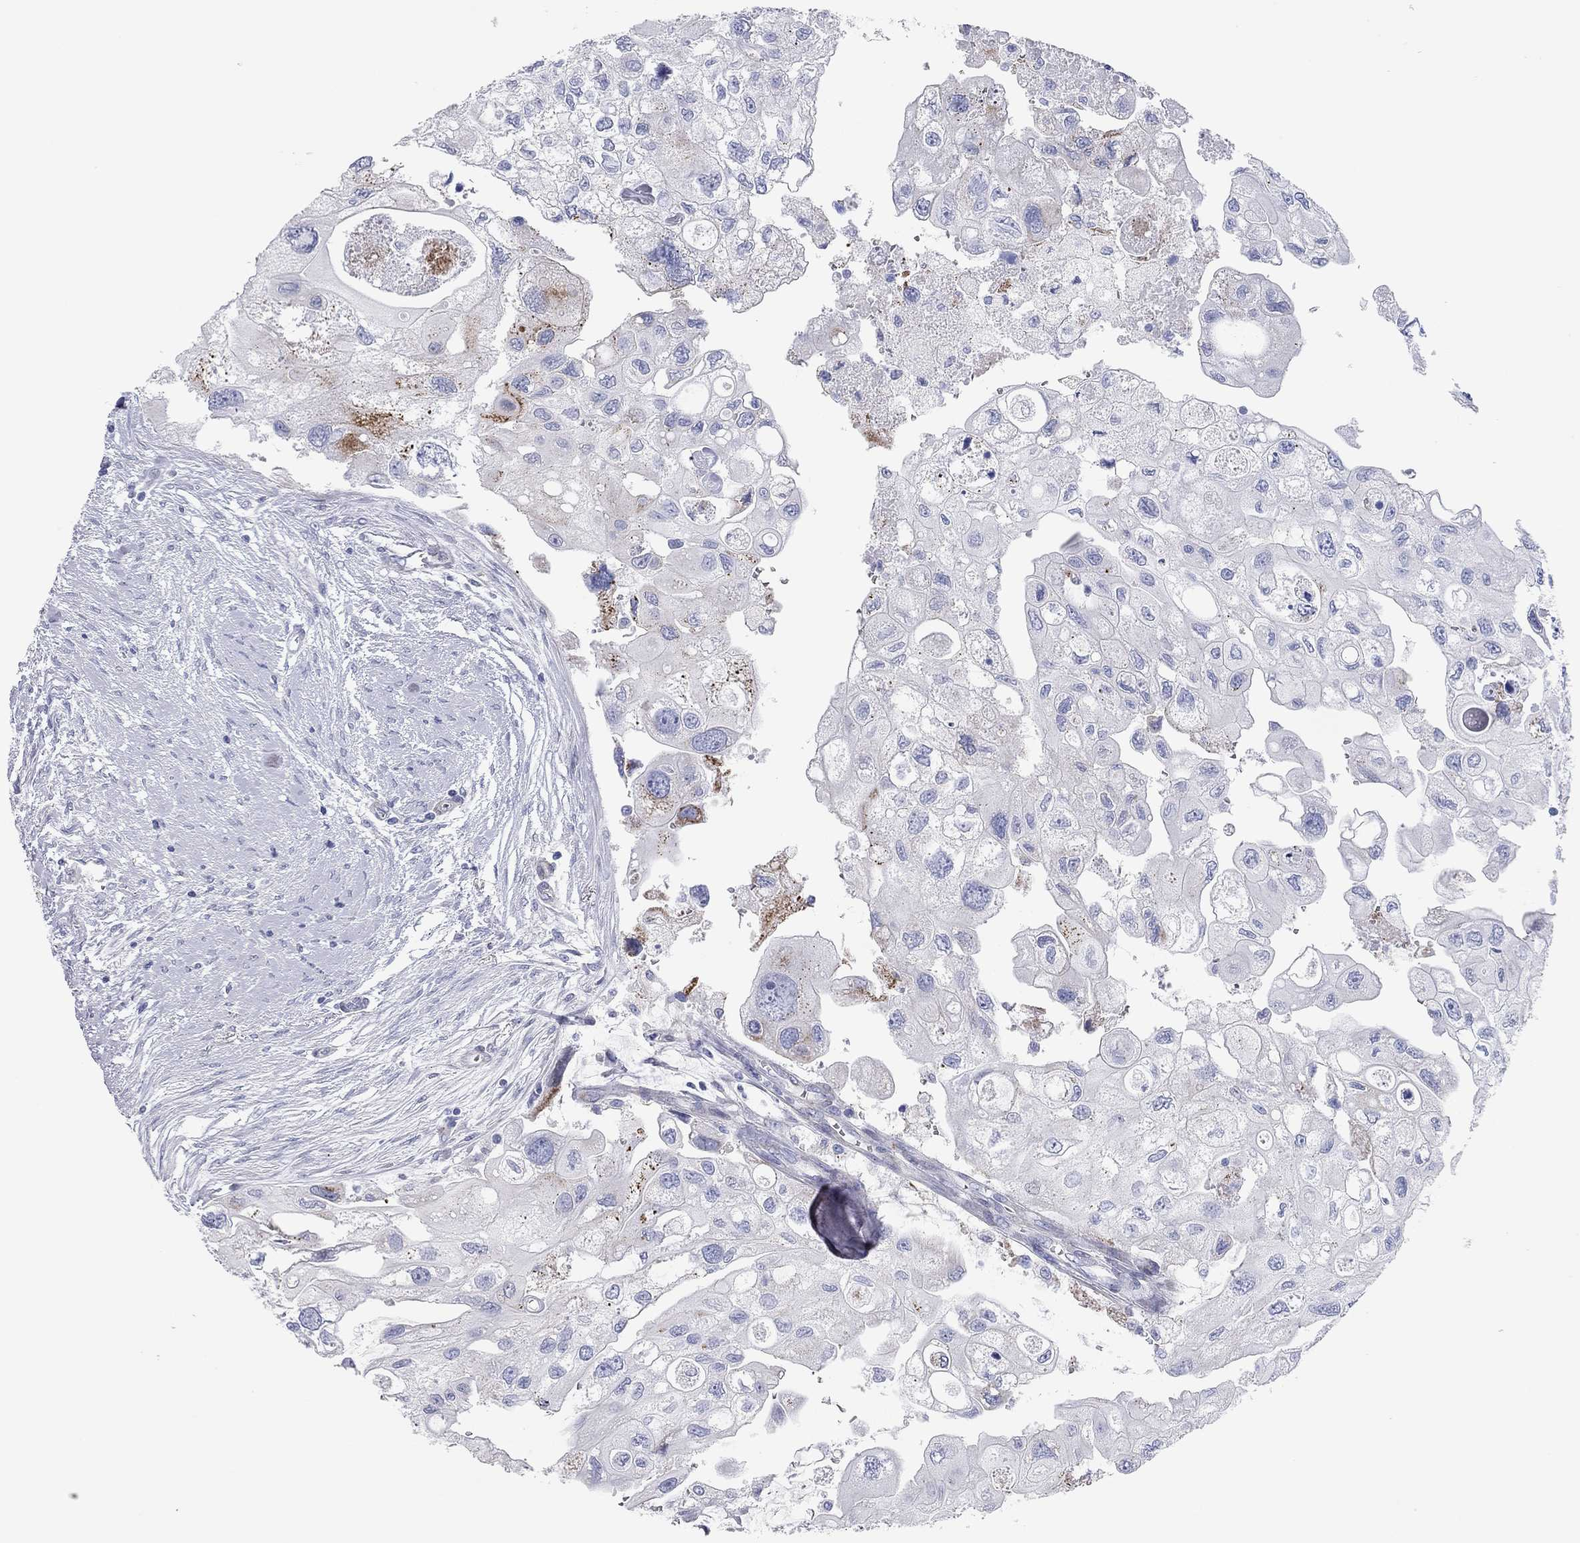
{"staining": {"intensity": "strong", "quantity": "<25%", "location": "cytoplasmic/membranous"}, "tissue": "urothelial cancer", "cell_type": "Tumor cells", "image_type": "cancer", "snomed": [{"axis": "morphology", "description": "Urothelial carcinoma, High grade"}, {"axis": "topography", "description": "Urinary bladder"}], "caption": "High-grade urothelial carcinoma tissue exhibits strong cytoplasmic/membranous expression in about <25% of tumor cells, visualized by immunohistochemistry.", "gene": "CHI3L2", "patient": {"sex": "male", "age": 59}}